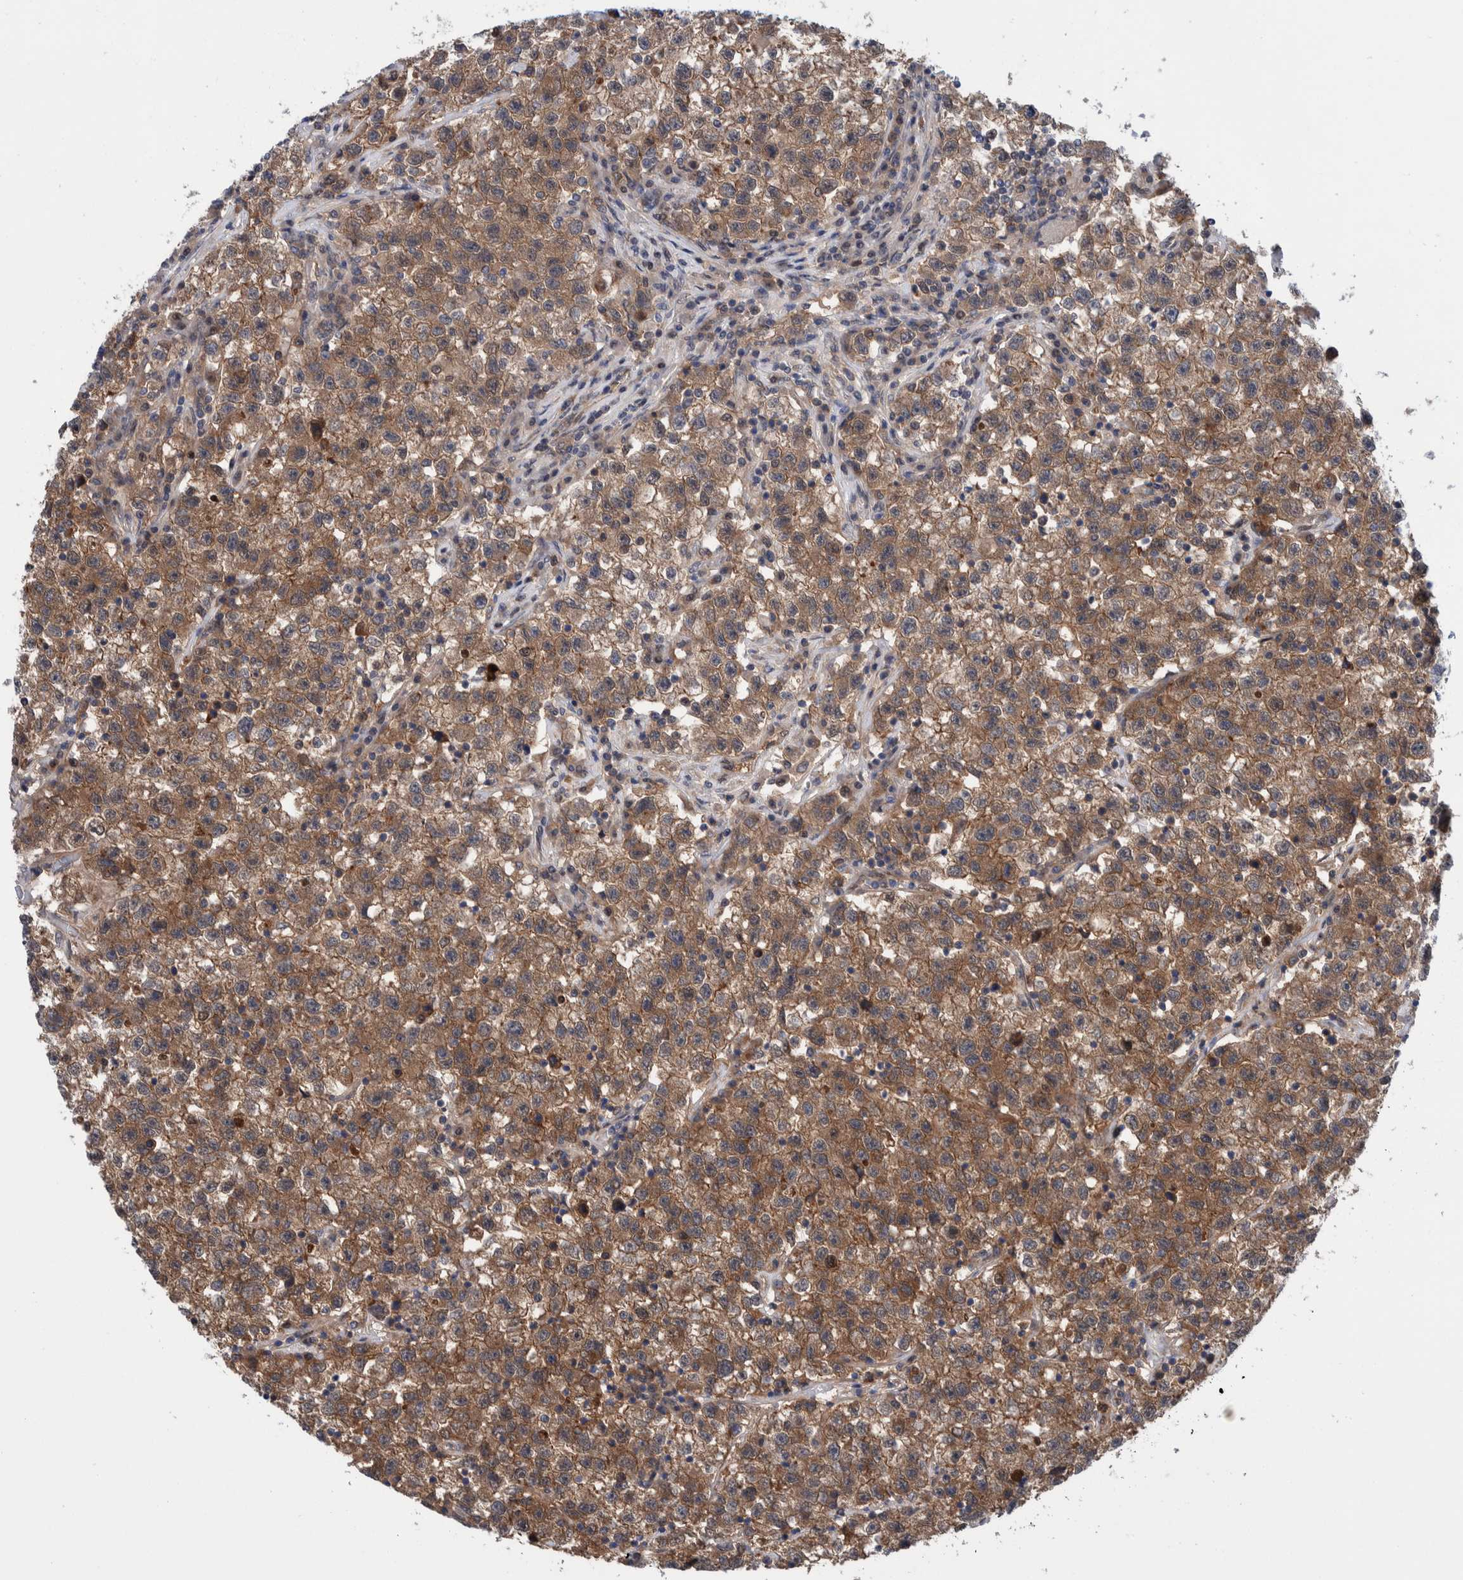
{"staining": {"intensity": "moderate", "quantity": ">75%", "location": "cytoplasmic/membranous"}, "tissue": "testis cancer", "cell_type": "Tumor cells", "image_type": "cancer", "snomed": [{"axis": "morphology", "description": "Seminoma, NOS"}, {"axis": "topography", "description": "Testis"}], "caption": "This is an image of IHC staining of testis cancer (seminoma), which shows moderate staining in the cytoplasmic/membranous of tumor cells.", "gene": "PFAS", "patient": {"sex": "male", "age": 22}}